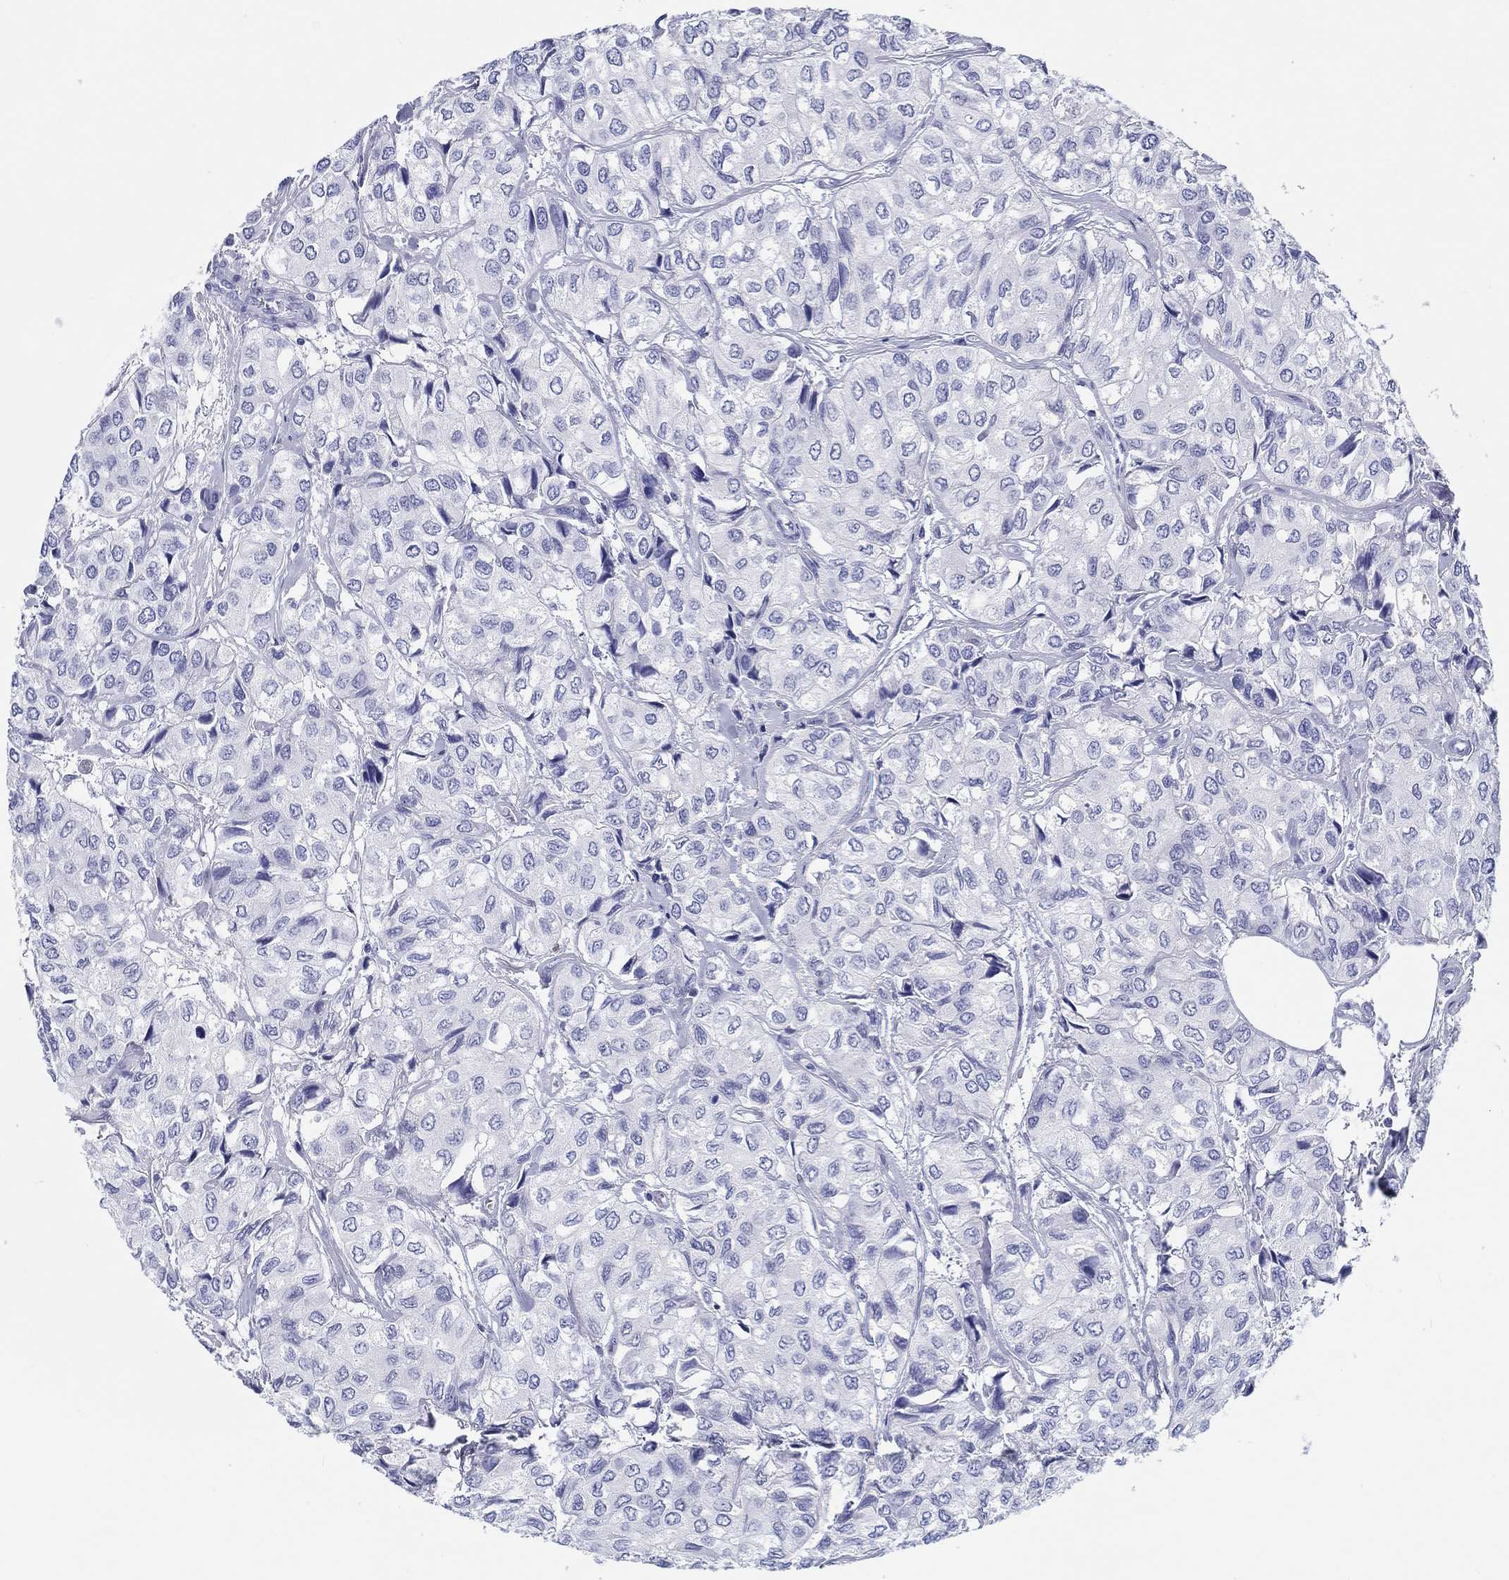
{"staining": {"intensity": "negative", "quantity": "none", "location": "none"}, "tissue": "urothelial cancer", "cell_type": "Tumor cells", "image_type": "cancer", "snomed": [{"axis": "morphology", "description": "Urothelial carcinoma, High grade"}, {"axis": "topography", "description": "Urinary bladder"}], "caption": "High power microscopy photomicrograph of an immunohistochemistry image of urothelial cancer, revealing no significant staining in tumor cells.", "gene": "H1-1", "patient": {"sex": "male", "age": 73}}